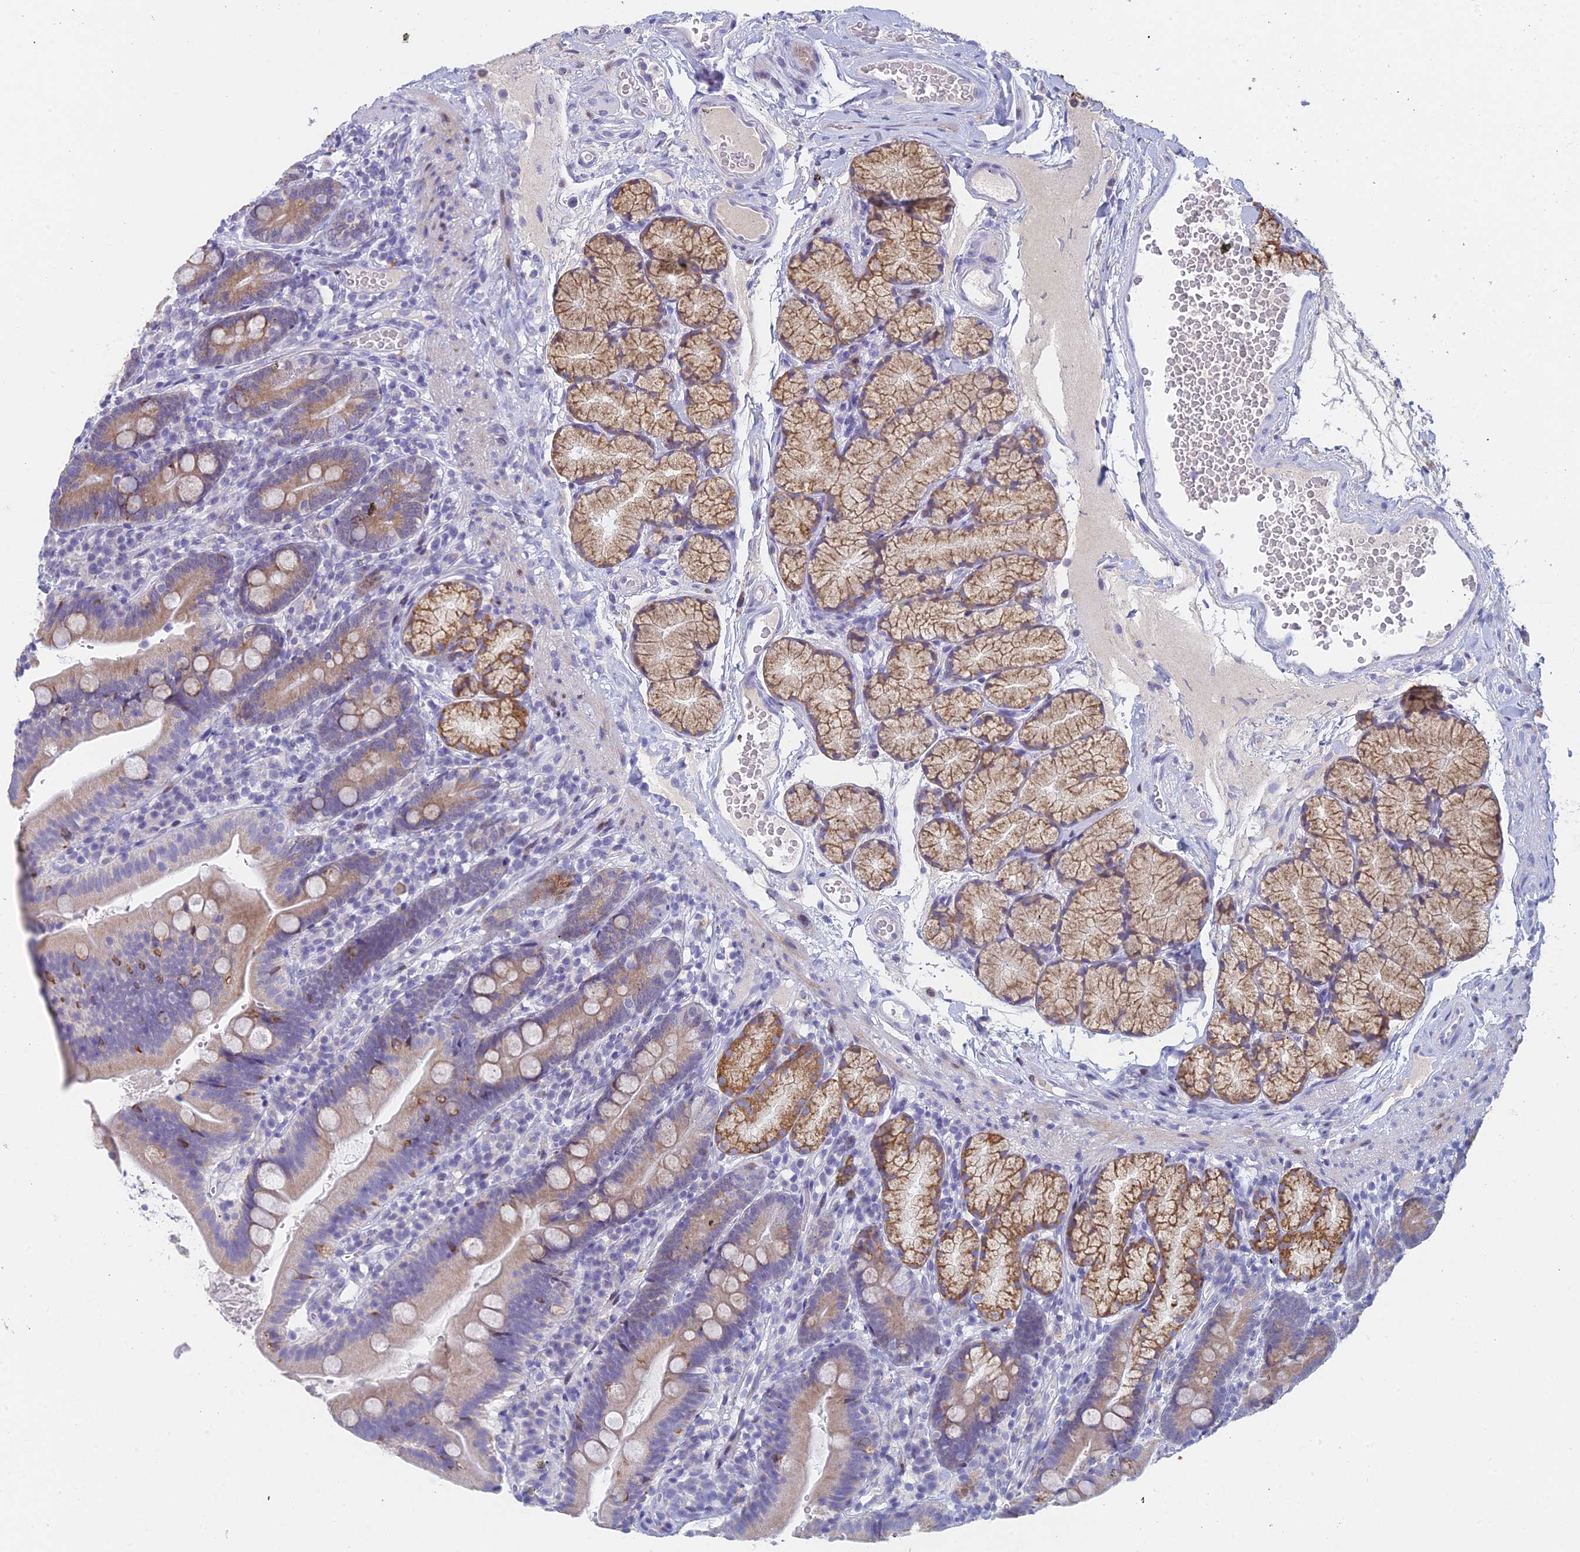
{"staining": {"intensity": "moderate", "quantity": "25%-75%", "location": "cytoplasmic/membranous"}, "tissue": "duodenum", "cell_type": "Glandular cells", "image_type": "normal", "snomed": [{"axis": "morphology", "description": "Normal tissue, NOS"}, {"axis": "topography", "description": "Duodenum"}], "caption": "High-magnification brightfield microscopy of benign duodenum stained with DAB (brown) and counterstained with hematoxylin (blue). glandular cells exhibit moderate cytoplasmic/membranous staining is appreciated in approximately25%-75% of cells.", "gene": "REXO5", "patient": {"sex": "female", "age": 67}}